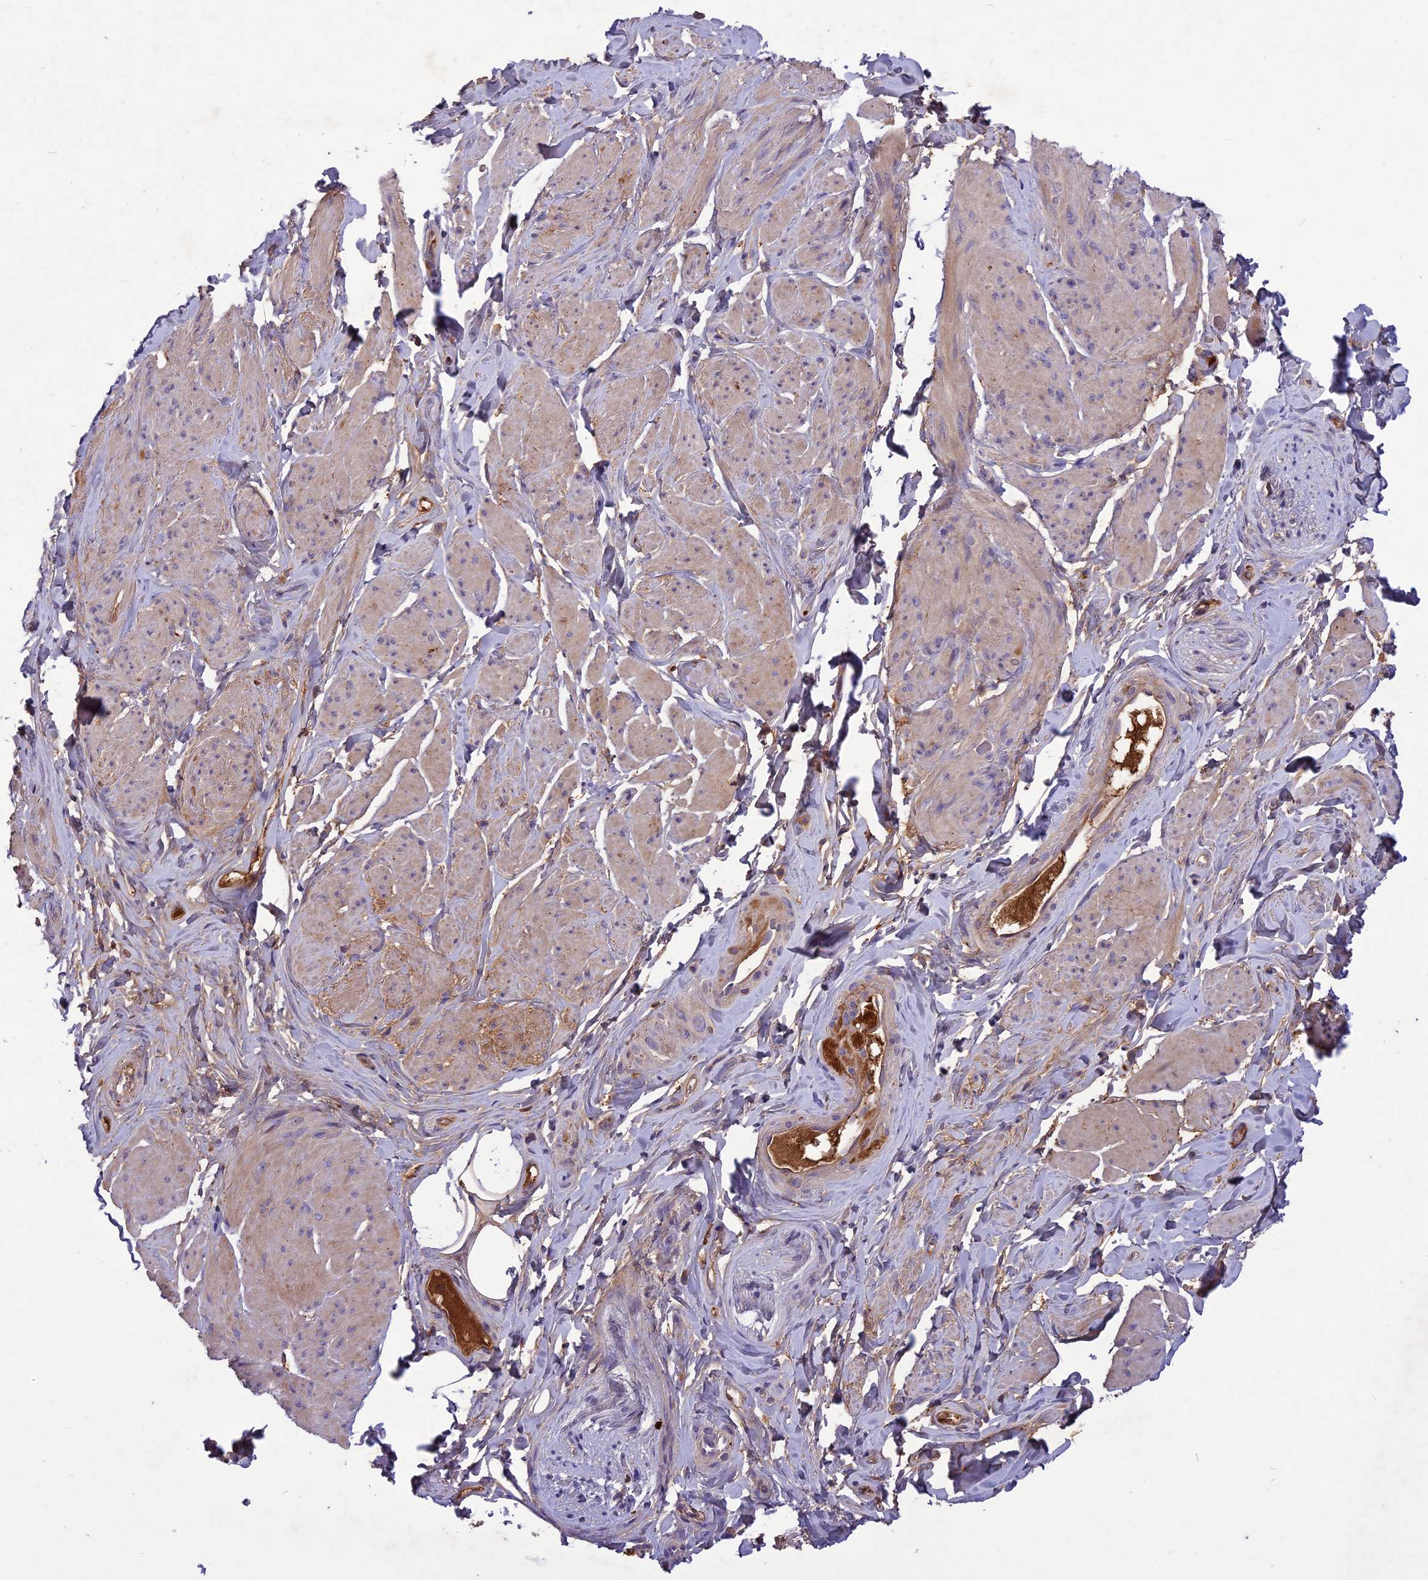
{"staining": {"intensity": "moderate", "quantity": "25%-75%", "location": "cytoplasmic/membranous"}, "tissue": "smooth muscle", "cell_type": "Smooth muscle cells", "image_type": "normal", "snomed": [{"axis": "morphology", "description": "Normal tissue, NOS"}, {"axis": "topography", "description": "Smooth muscle"}, {"axis": "topography", "description": "Peripheral nerve tissue"}], "caption": "Smooth muscle stained with IHC exhibits moderate cytoplasmic/membranous staining in about 25%-75% of smooth muscle cells.", "gene": "ADO", "patient": {"sex": "male", "age": 69}}